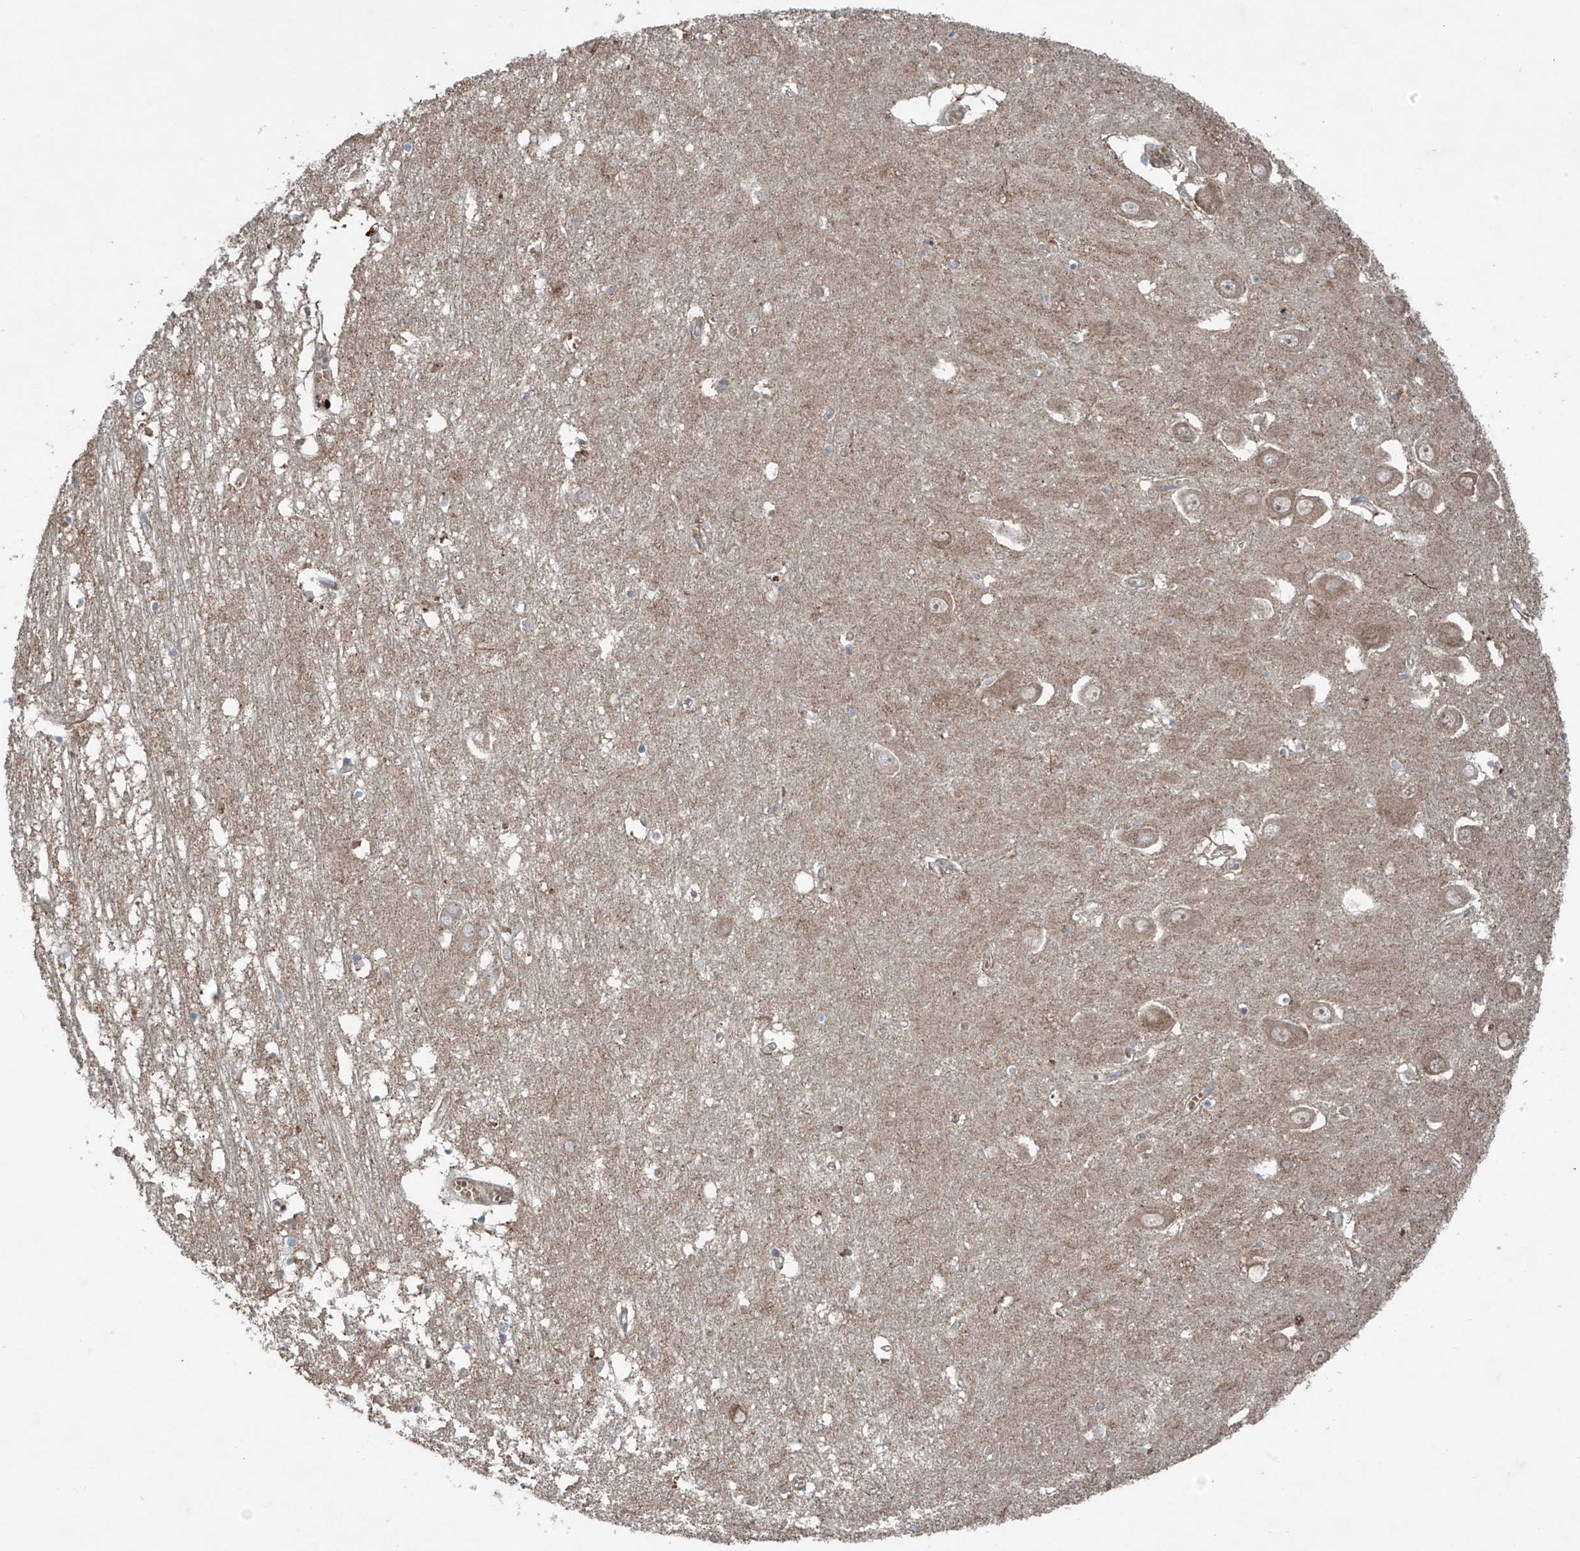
{"staining": {"intensity": "negative", "quantity": "none", "location": "none"}, "tissue": "hippocampus", "cell_type": "Glial cells", "image_type": "normal", "snomed": [{"axis": "morphology", "description": "Normal tissue, NOS"}, {"axis": "topography", "description": "Hippocampus"}], "caption": "Photomicrograph shows no significant protein positivity in glial cells of unremarkable hippocampus. The staining is performed using DAB (3,3'-diaminobenzidine) brown chromogen with nuclei counter-stained in using hematoxylin.", "gene": "SAMD3", "patient": {"sex": "male", "age": 70}}